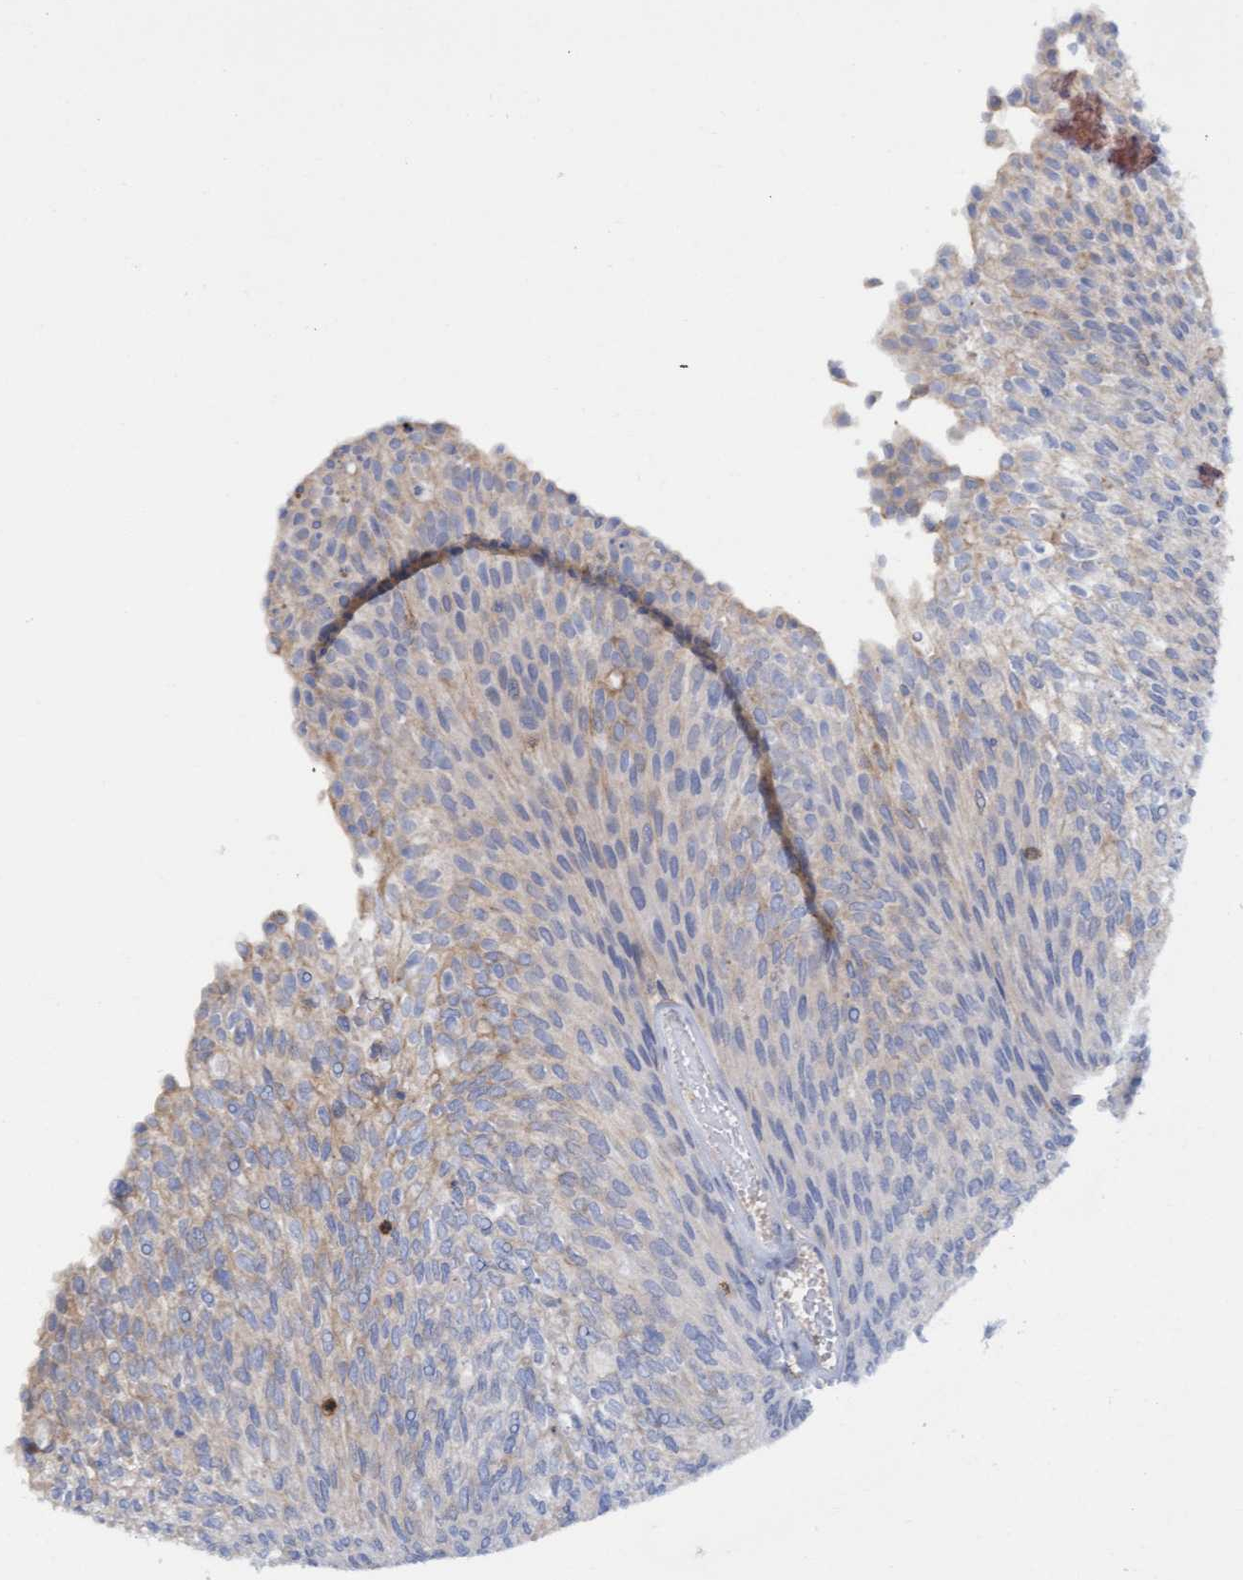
{"staining": {"intensity": "weak", "quantity": "<25%", "location": "cytoplasmic/membranous"}, "tissue": "urothelial cancer", "cell_type": "Tumor cells", "image_type": "cancer", "snomed": [{"axis": "morphology", "description": "Urothelial carcinoma, Low grade"}, {"axis": "topography", "description": "Urinary bladder"}], "caption": "IHC photomicrograph of neoplastic tissue: human urothelial carcinoma (low-grade) stained with DAB exhibits no significant protein expression in tumor cells.", "gene": "FNBP1", "patient": {"sex": "female", "age": 79}}